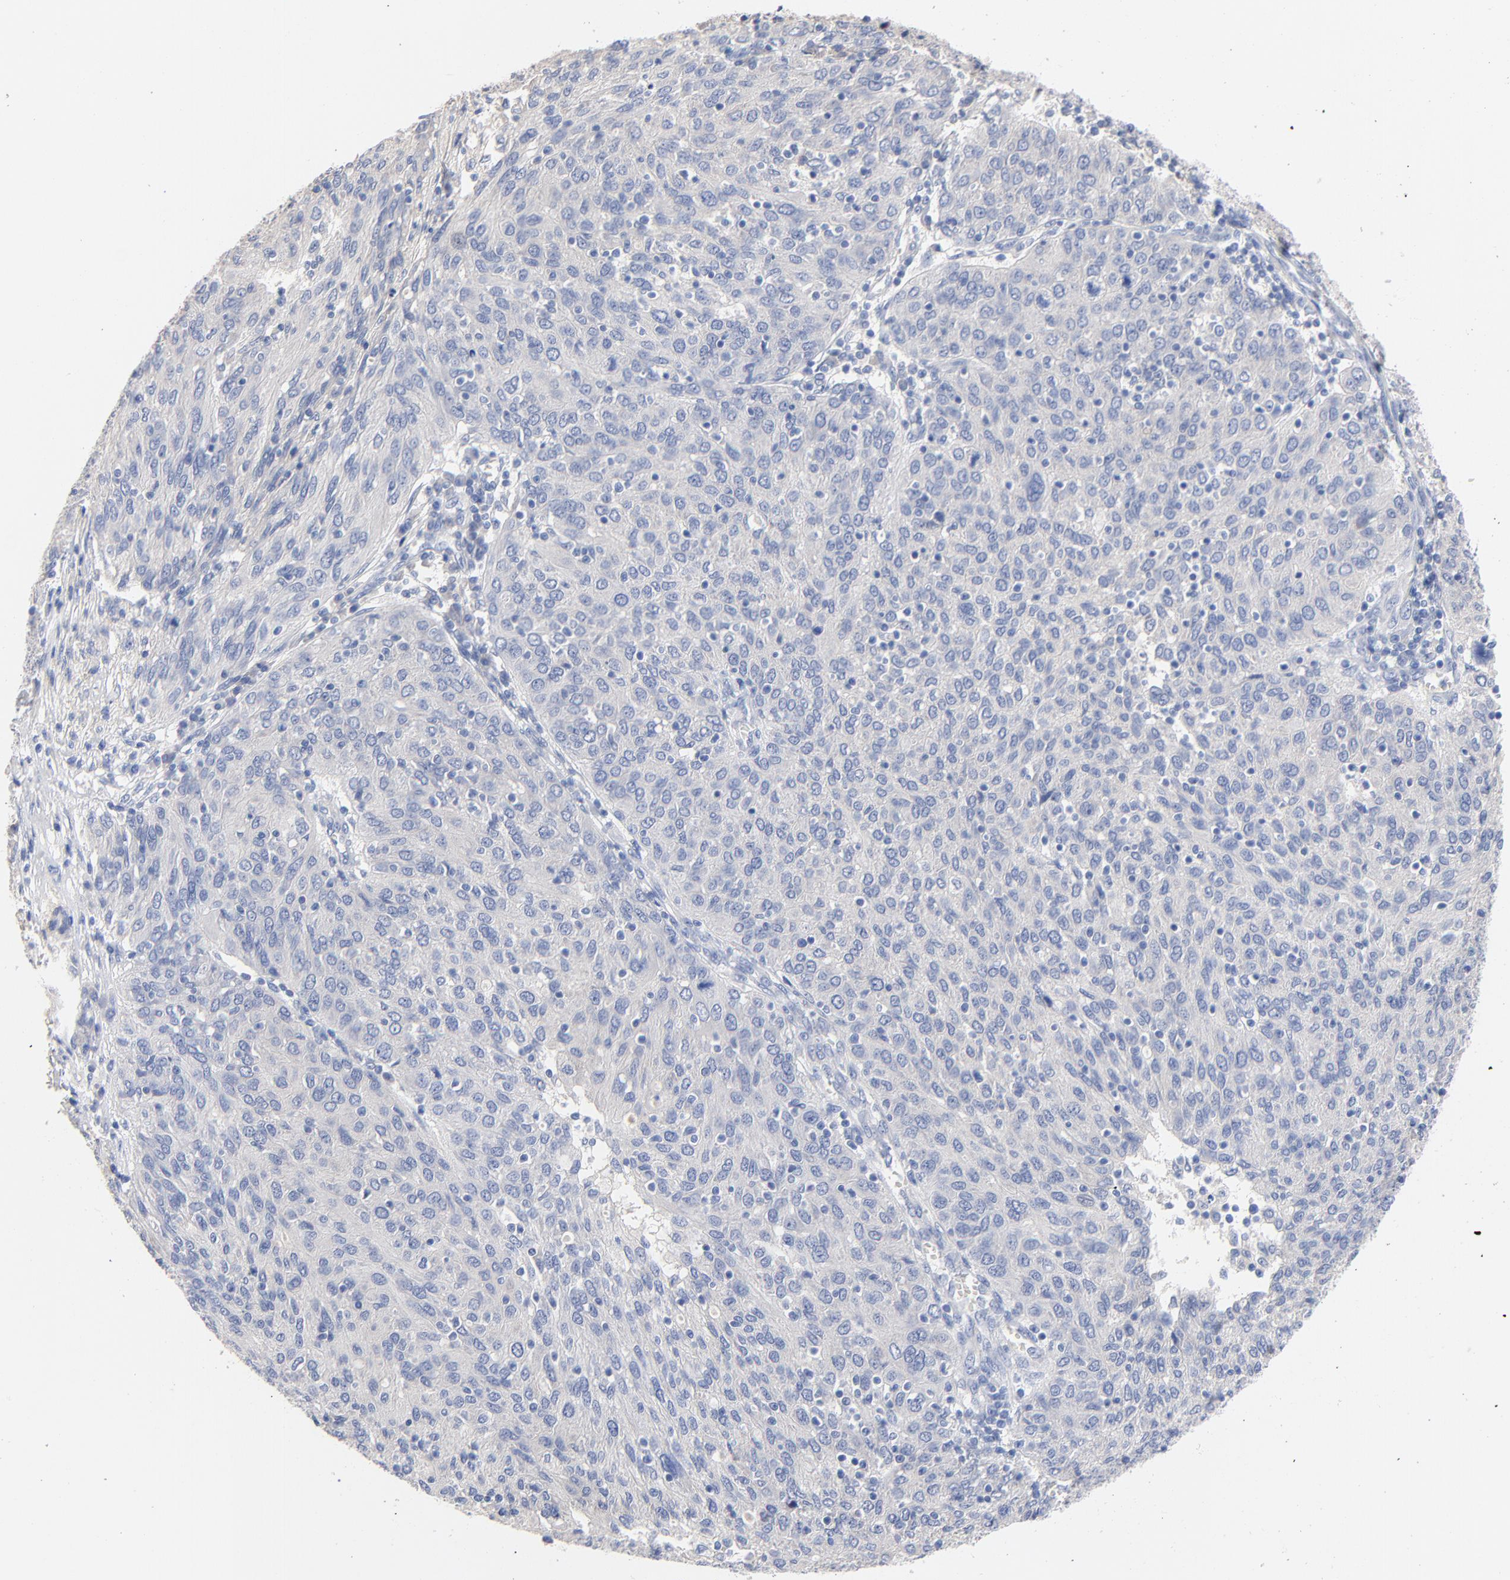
{"staining": {"intensity": "negative", "quantity": "none", "location": "none"}, "tissue": "ovarian cancer", "cell_type": "Tumor cells", "image_type": "cancer", "snomed": [{"axis": "morphology", "description": "Carcinoma, endometroid"}, {"axis": "topography", "description": "Ovary"}], "caption": "An immunohistochemistry image of endometroid carcinoma (ovarian) is shown. There is no staining in tumor cells of endometroid carcinoma (ovarian).", "gene": "CPS1", "patient": {"sex": "female", "age": 50}}